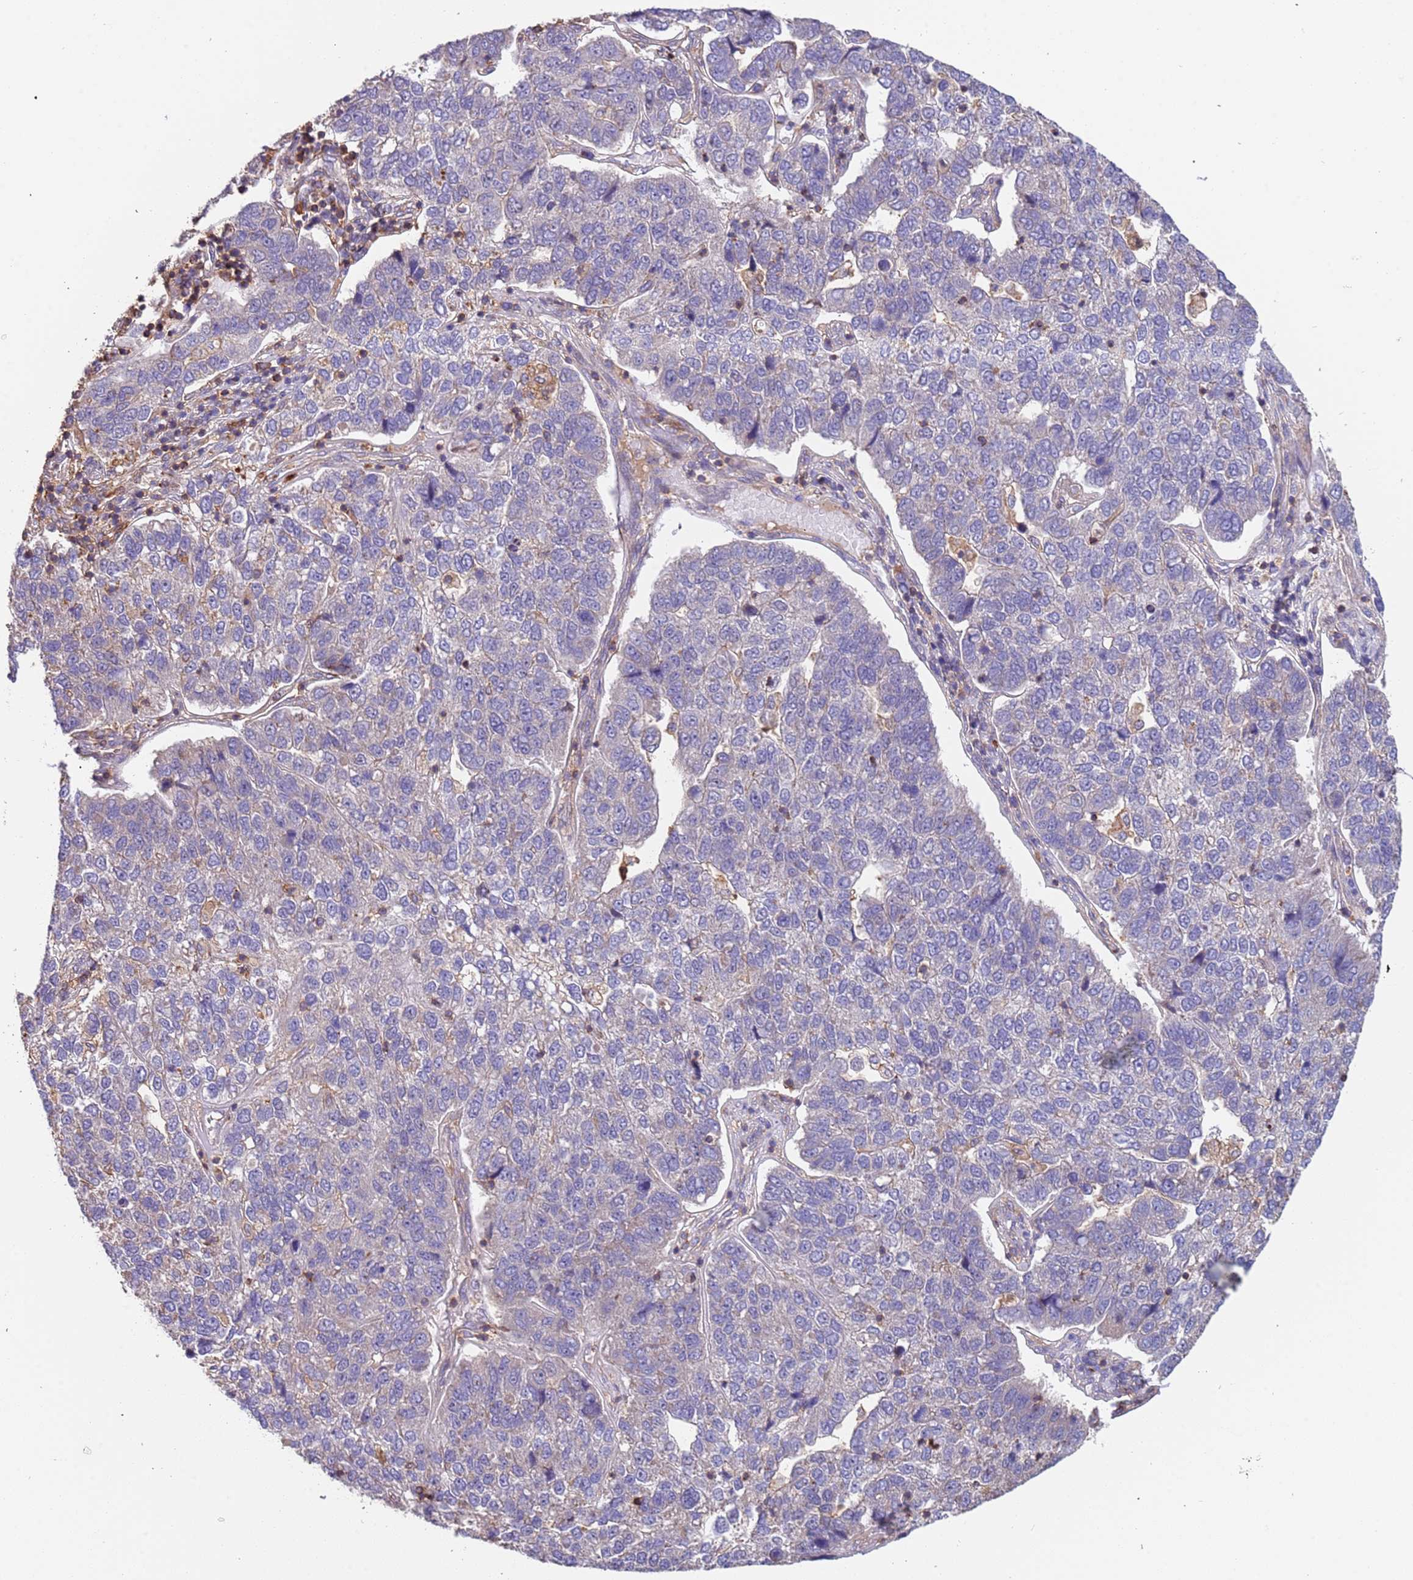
{"staining": {"intensity": "negative", "quantity": "none", "location": "none"}, "tissue": "pancreatic cancer", "cell_type": "Tumor cells", "image_type": "cancer", "snomed": [{"axis": "morphology", "description": "Adenocarcinoma, NOS"}, {"axis": "topography", "description": "Pancreas"}], "caption": "The IHC micrograph has no significant positivity in tumor cells of pancreatic cancer tissue.", "gene": "SYT4", "patient": {"sex": "female", "age": 61}}